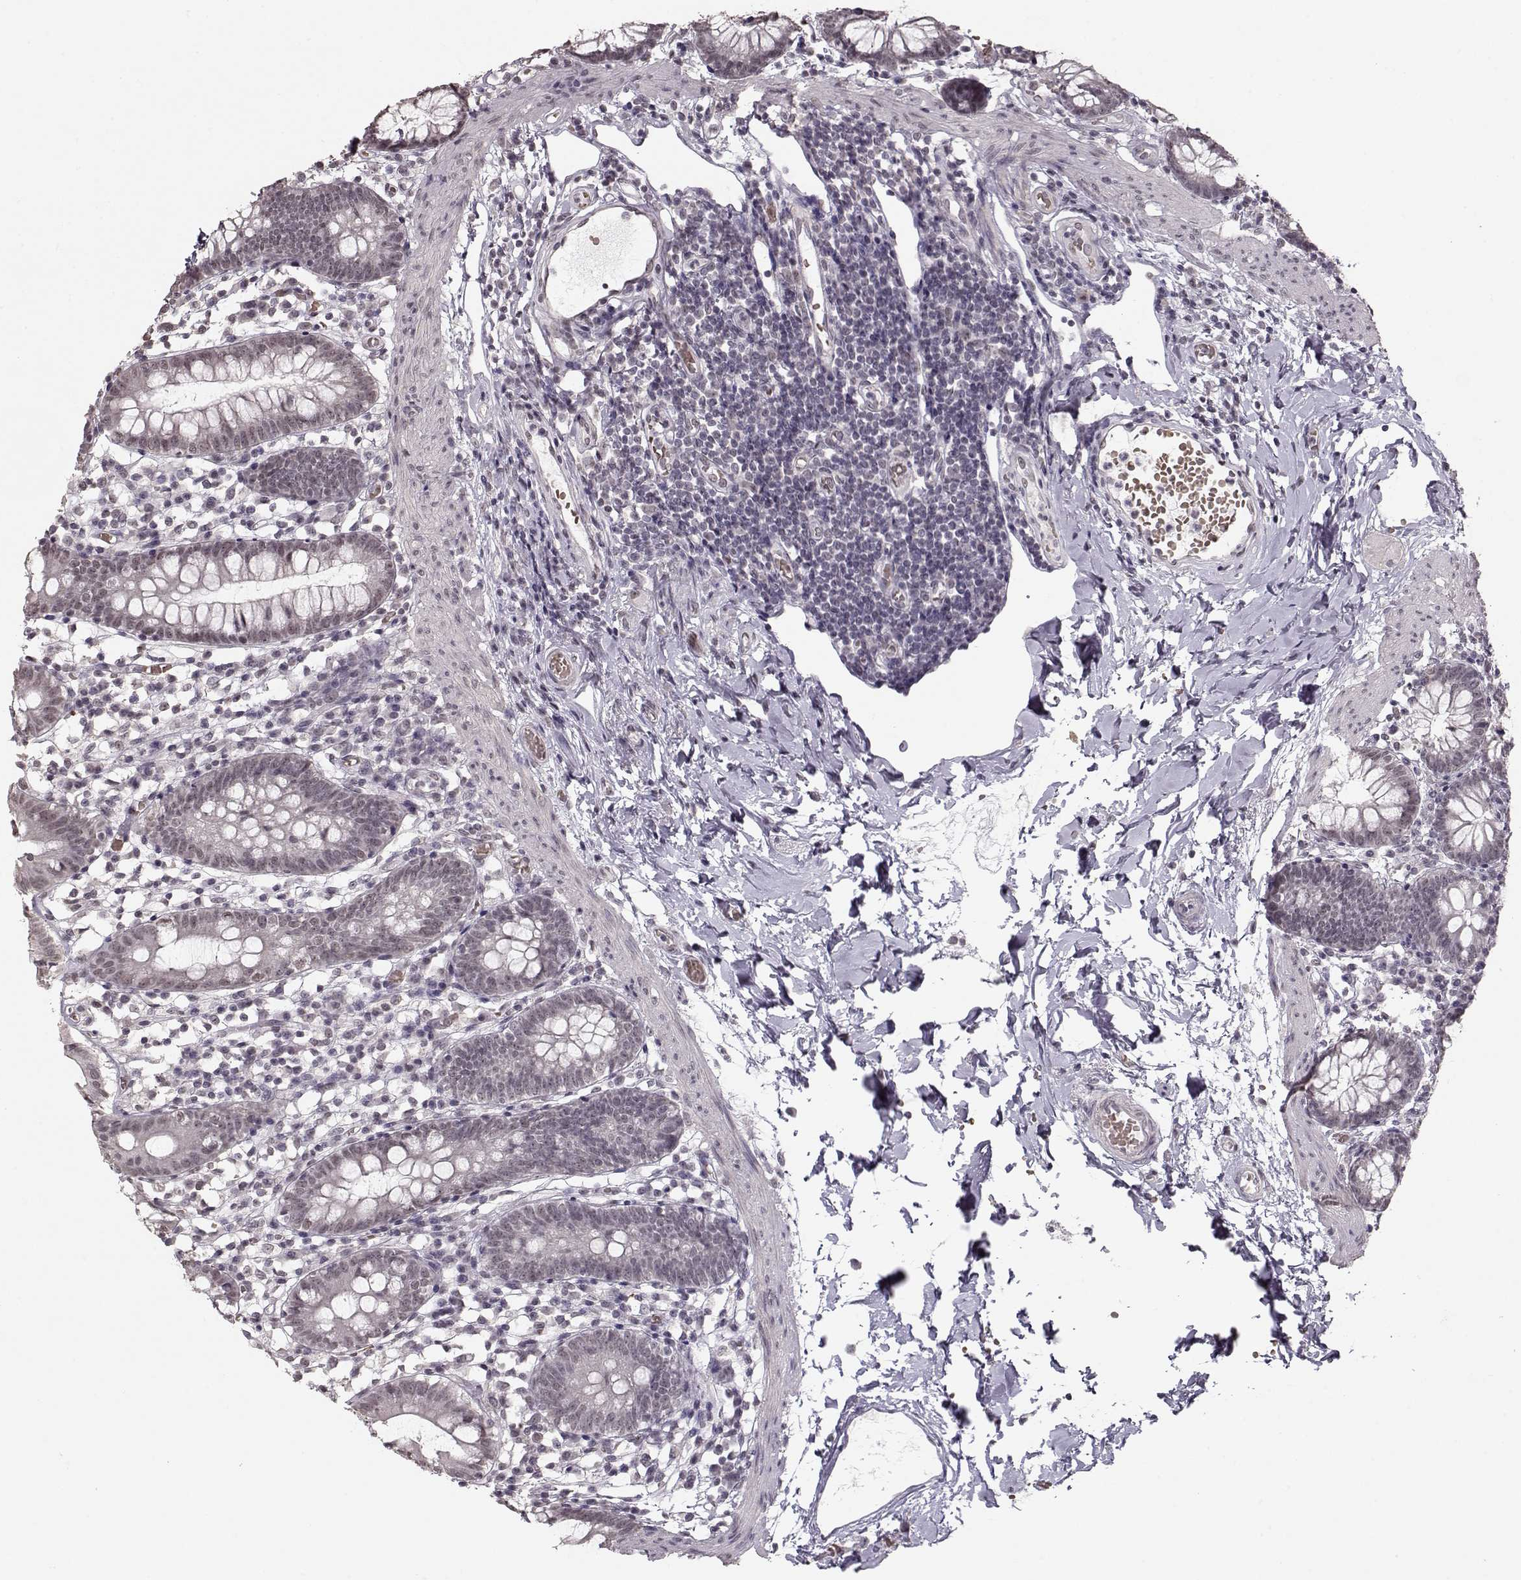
{"staining": {"intensity": "negative", "quantity": "none", "location": "none"}, "tissue": "small intestine", "cell_type": "Glandular cells", "image_type": "normal", "snomed": [{"axis": "morphology", "description": "Normal tissue, NOS"}, {"axis": "topography", "description": "Small intestine"}], "caption": "This image is of unremarkable small intestine stained with IHC to label a protein in brown with the nuclei are counter-stained blue. There is no expression in glandular cells.", "gene": "PCP4", "patient": {"sex": "female", "age": 90}}